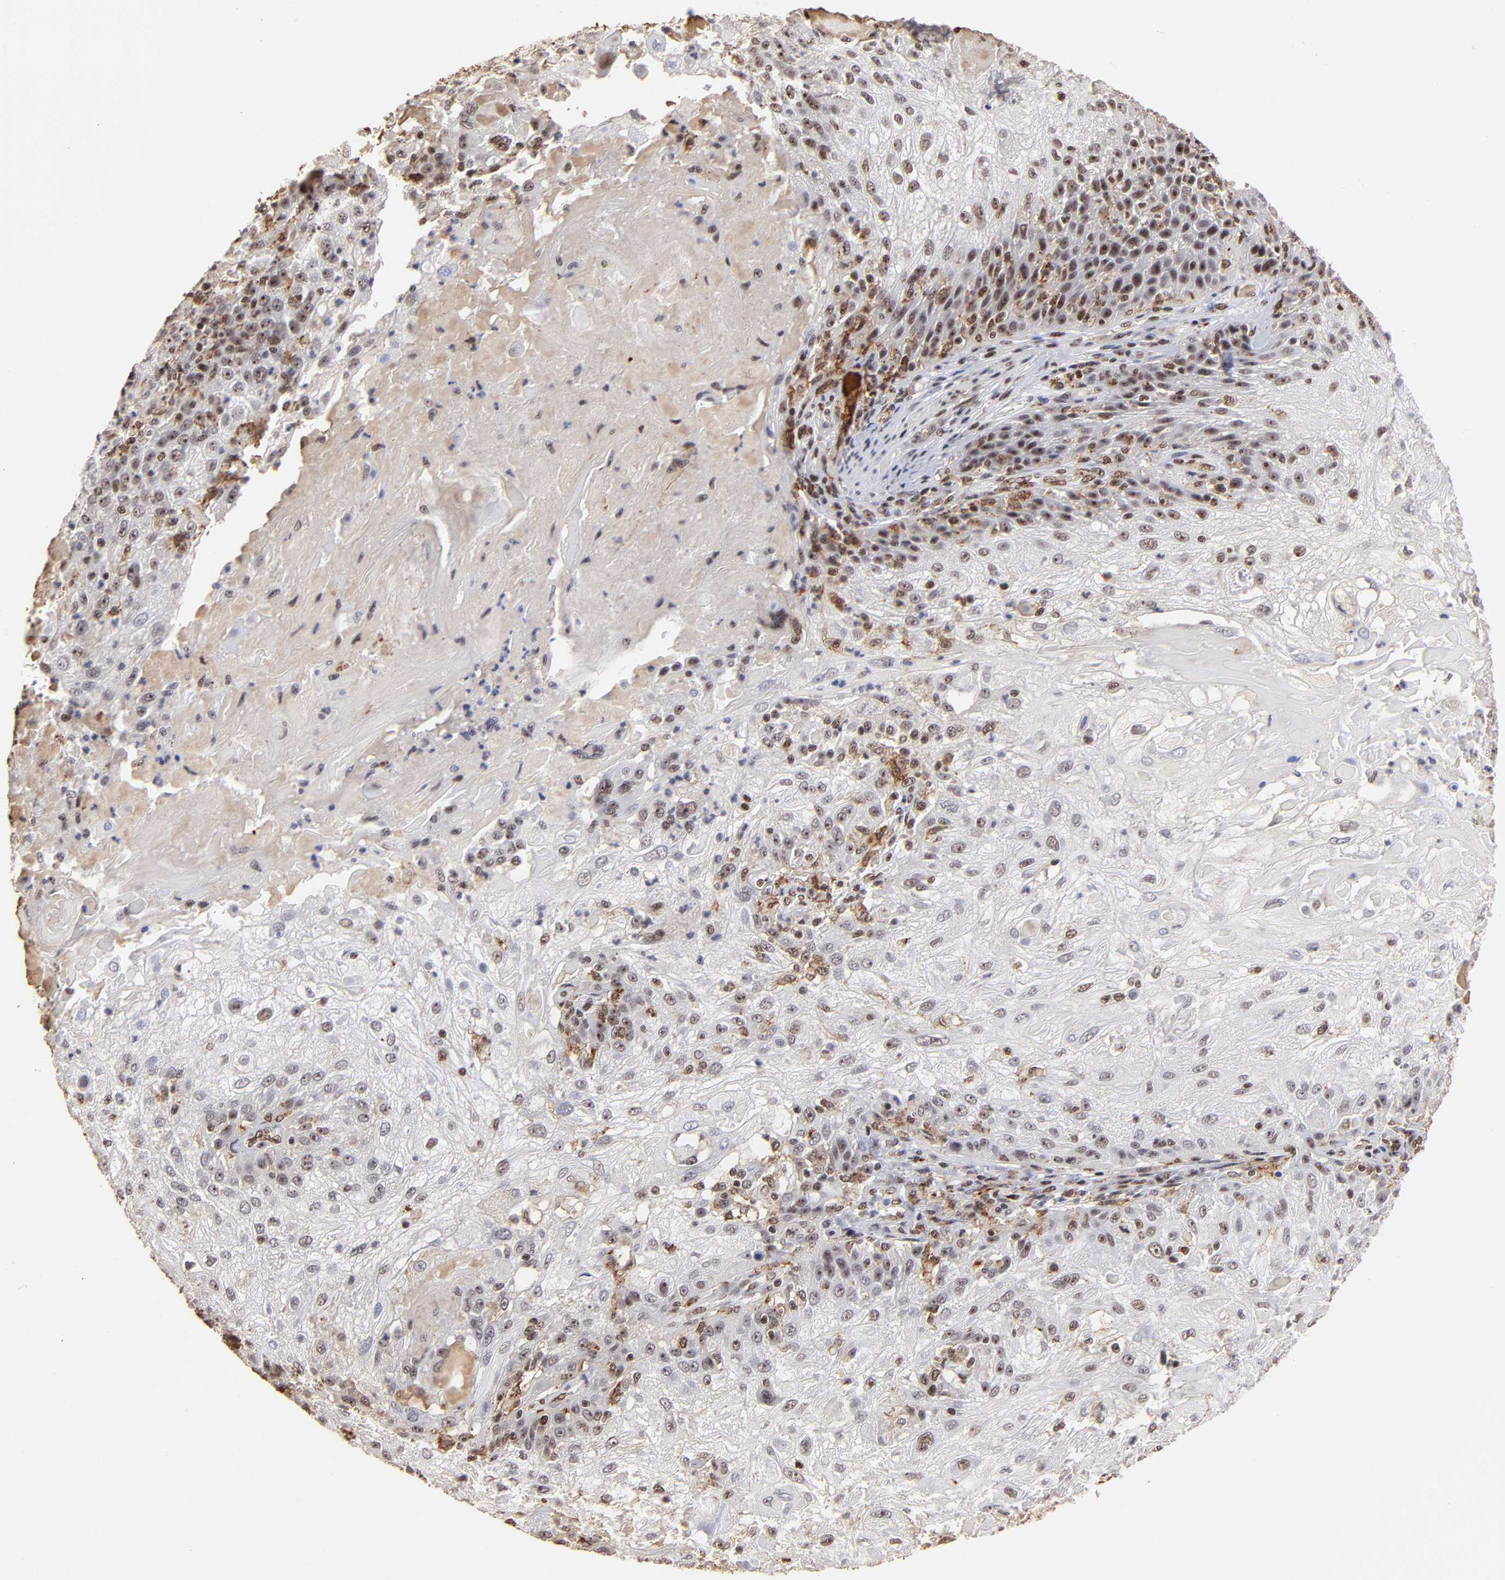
{"staining": {"intensity": "moderate", "quantity": "25%-75%", "location": "nuclear"}, "tissue": "skin cancer", "cell_type": "Tumor cells", "image_type": "cancer", "snomed": [{"axis": "morphology", "description": "Normal tissue, NOS"}, {"axis": "morphology", "description": "Squamous cell carcinoma, NOS"}, {"axis": "topography", "description": "Skin"}], "caption": "Immunohistochemical staining of human squamous cell carcinoma (skin) displays medium levels of moderate nuclear positivity in about 25%-75% of tumor cells.", "gene": "ZNF146", "patient": {"sex": "female", "age": 83}}